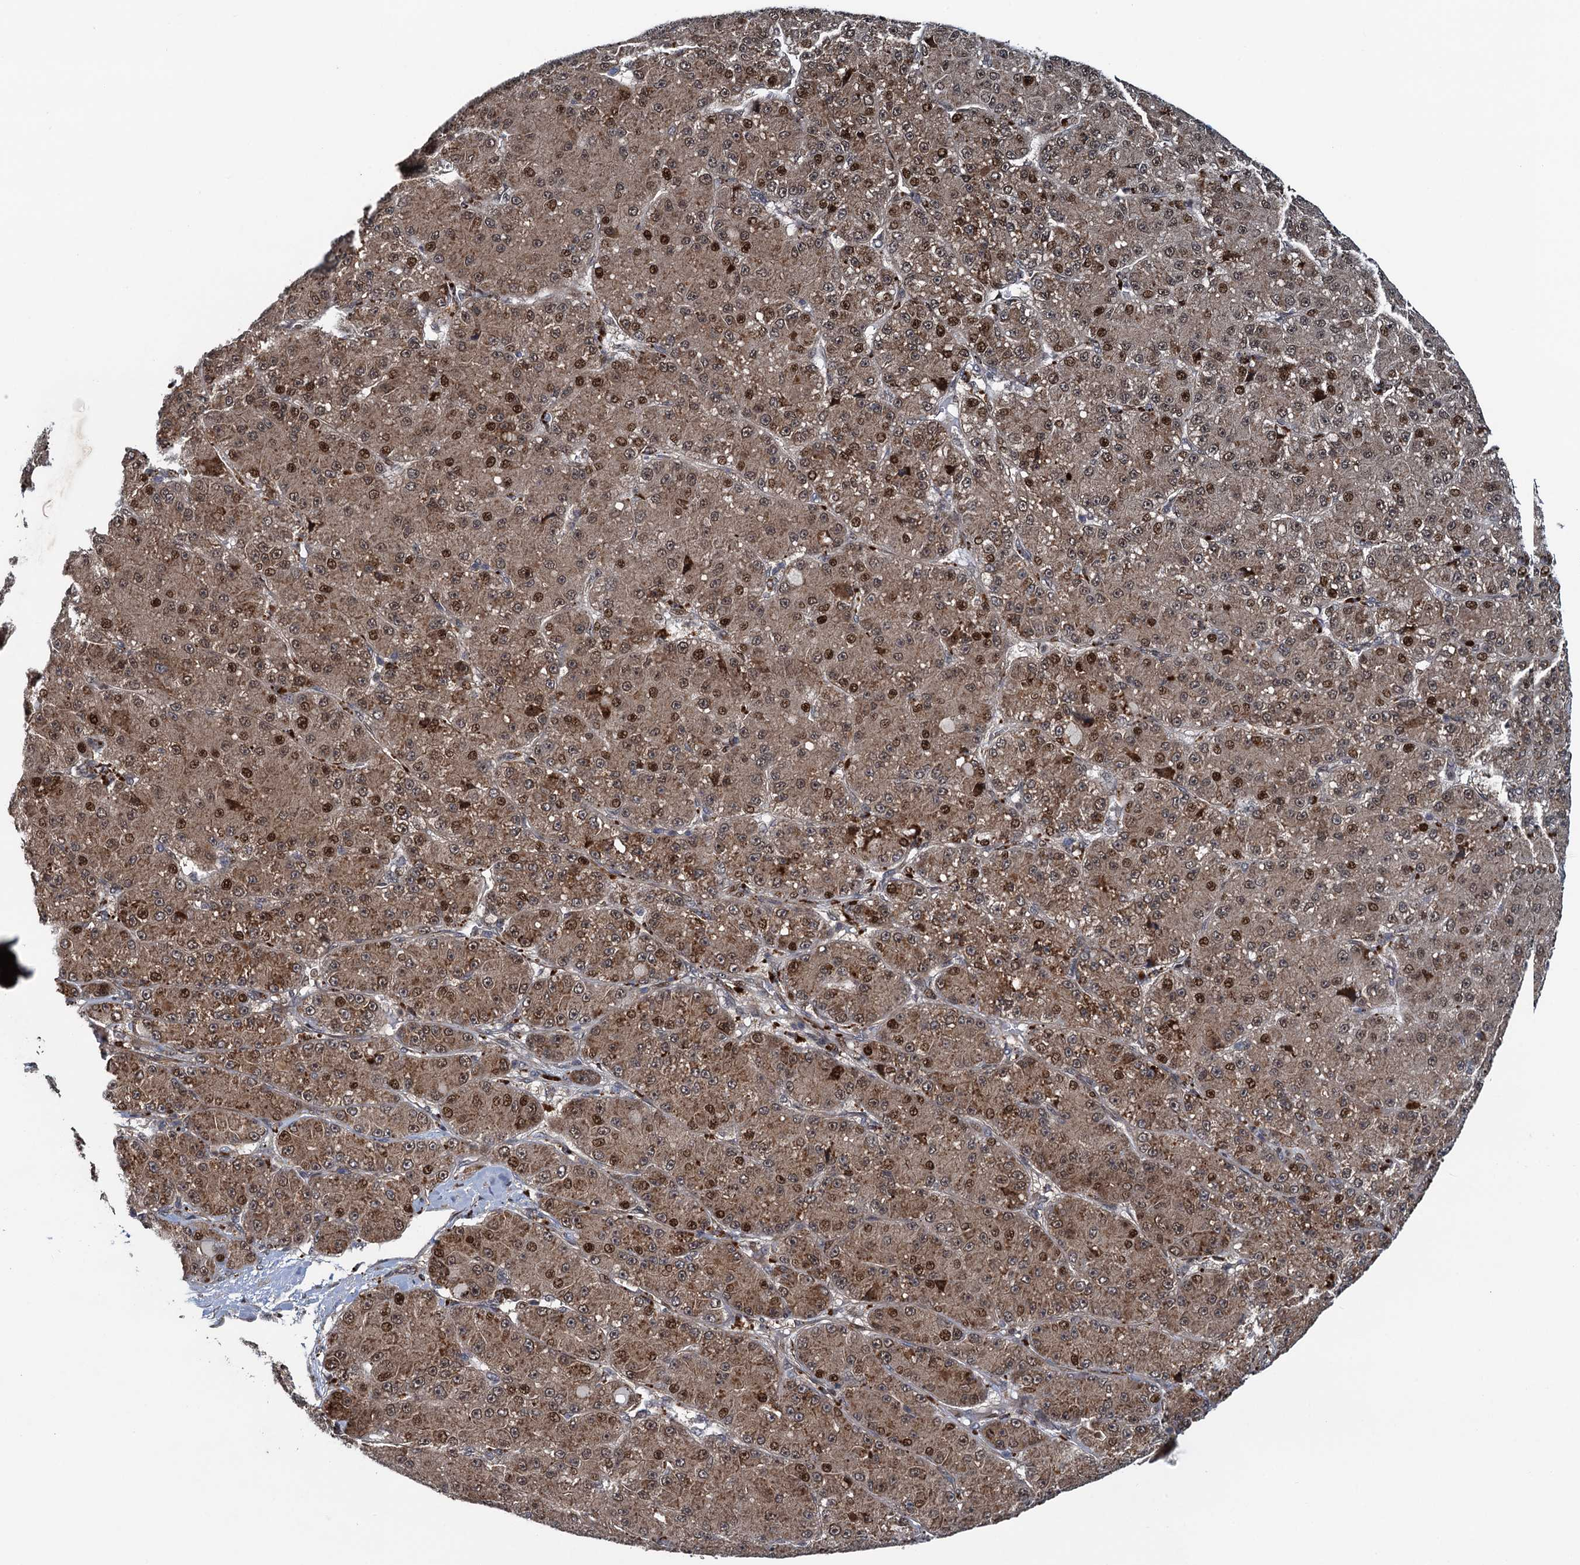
{"staining": {"intensity": "moderate", "quantity": ">75%", "location": "cytoplasmic/membranous,nuclear"}, "tissue": "liver cancer", "cell_type": "Tumor cells", "image_type": "cancer", "snomed": [{"axis": "morphology", "description": "Carcinoma, Hepatocellular, NOS"}, {"axis": "topography", "description": "Liver"}], "caption": "This is a micrograph of immunohistochemistry (IHC) staining of liver cancer (hepatocellular carcinoma), which shows moderate positivity in the cytoplasmic/membranous and nuclear of tumor cells.", "gene": "ATOSA", "patient": {"sex": "male", "age": 67}}